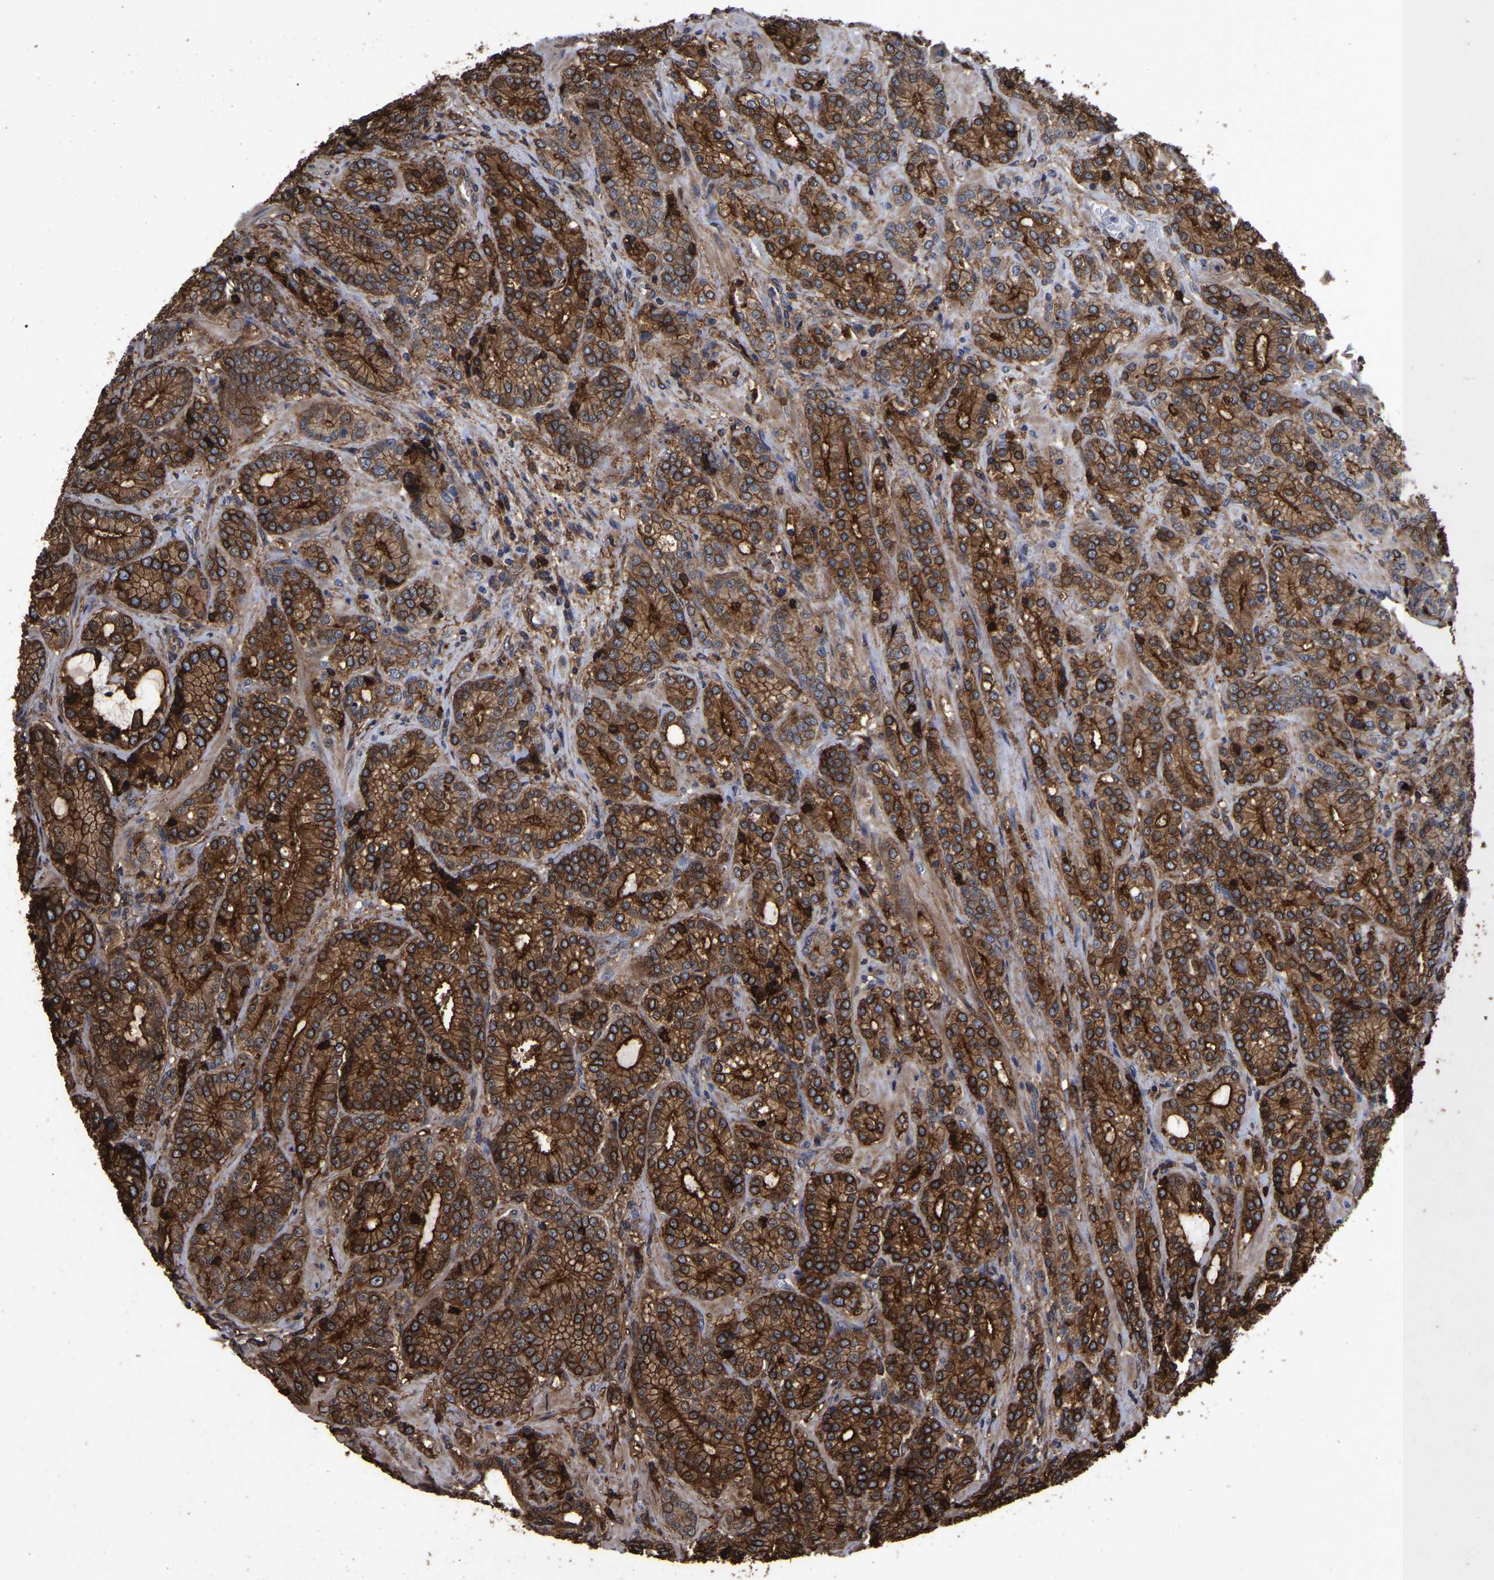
{"staining": {"intensity": "strong", "quantity": ">75%", "location": "cytoplasmic/membranous,nuclear"}, "tissue": "prostate cancer", "cell_type": "Tumor cells", "image_type": "cancer", "snomed": [{"axis": "morphology", "description": "Adenocarcinoma, High grade"}, {"axis": "topography", "description": "Prostate"}], "caption": "Prostate cancer (adenocarcinoma (high-grade)) stained with immunohistochemistry reveals strong cytoplasmic/membranous and nuclear positivity in about >75% of tumor cells. The protein is stained brown, and the nuclei are stained in blue (DAB (3,3'-diaminobenzidine) IHC with brightfield microscopy, high magnification).", "gene": "LIF", "patient": {"sex": "male", "age": 61}}